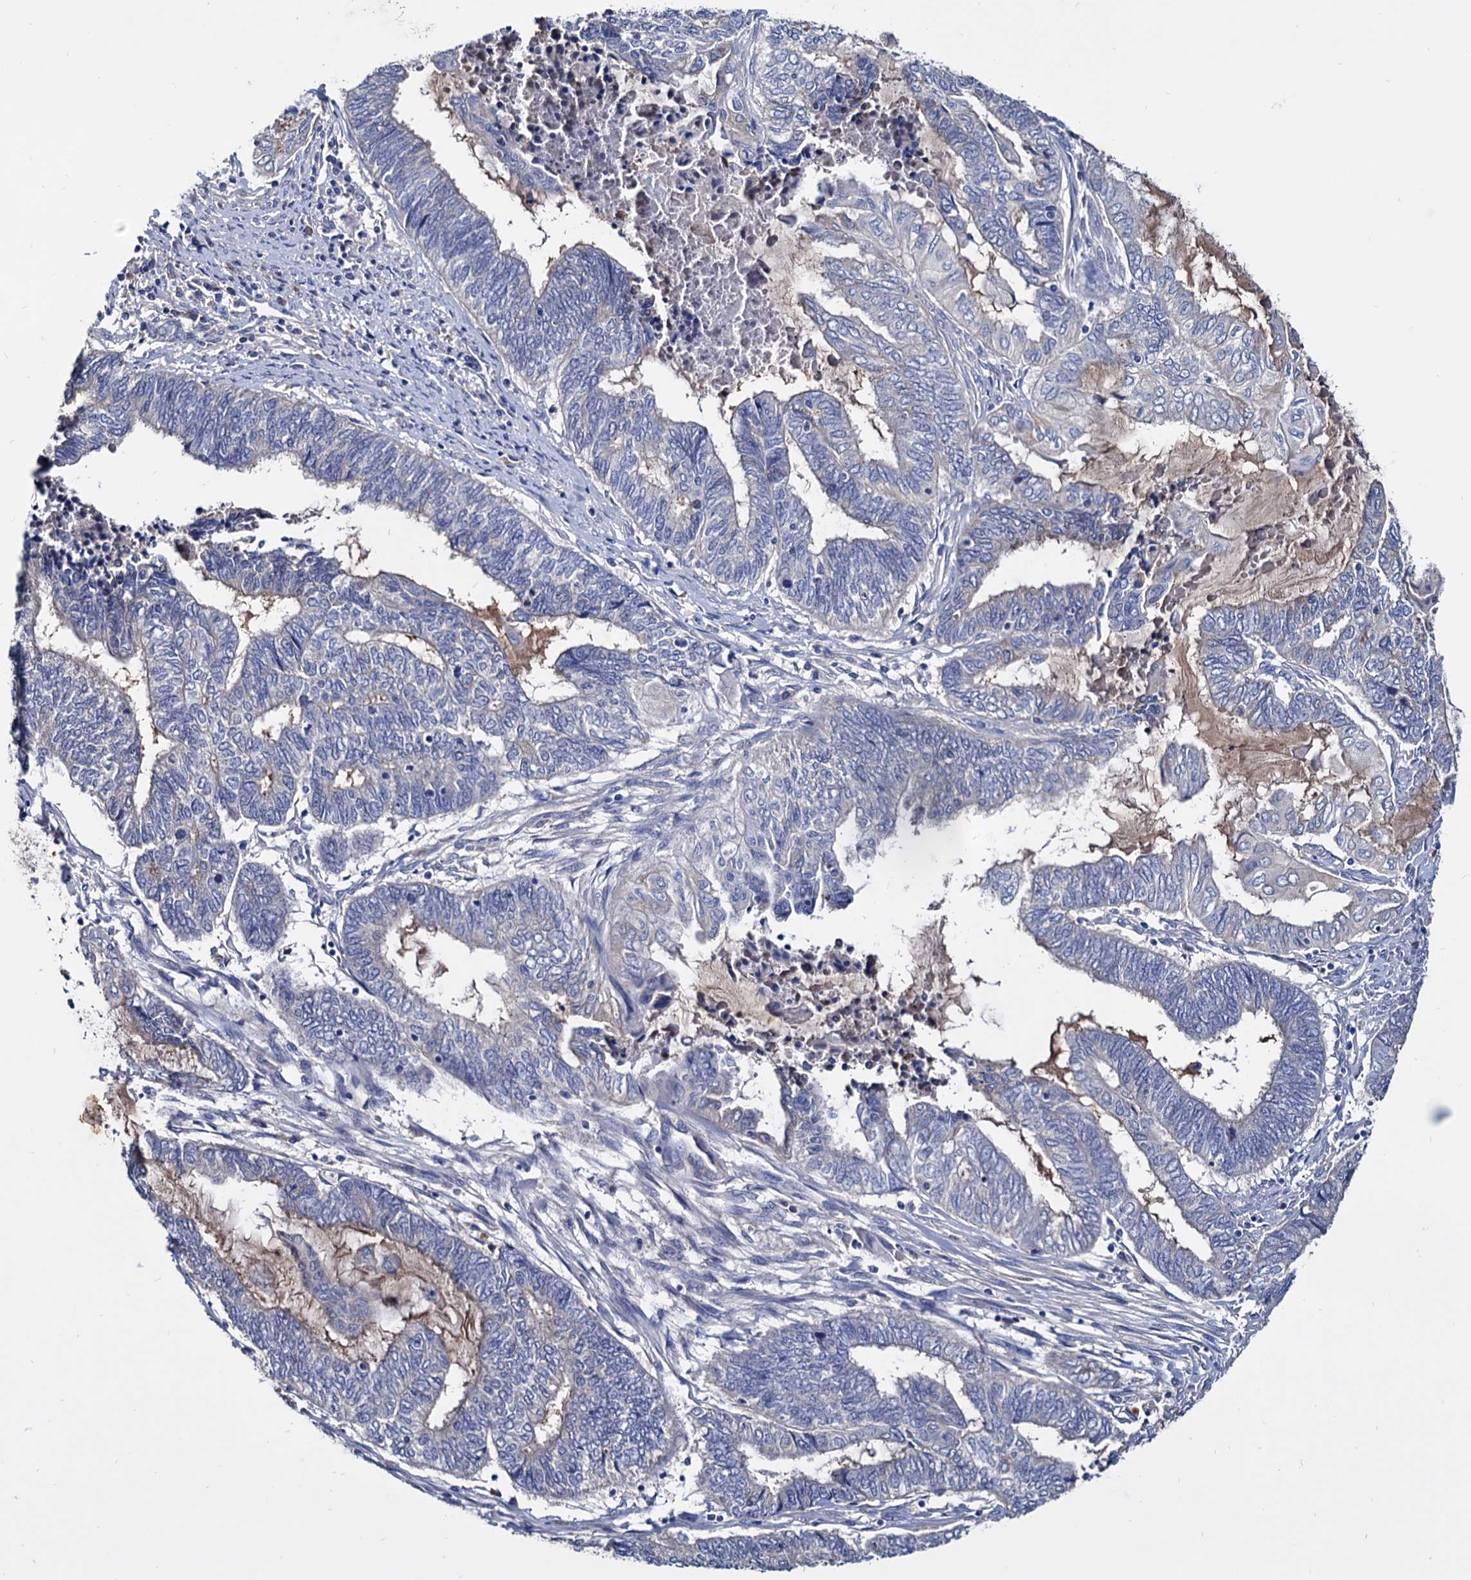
{"staining": {"intensity": "negative", "quantity": "none", "location": "none"}, "tissue": "endometrial cancer", "cell_type": "Tumor cells", "image_type": "cancer", "snomed": [{"axis": "morphology", "description": "Adenocarcinoma, NOS"}, {"axis": "topography", "description": "Uterus"}, {"axis": "topography", "description": "Endometrium"}], "caption": "Human endometrial cancer (adenocarcinoma) stained for a protein using IHC displays no positivity in tumor cells.", "gene": "NPAS4", "patient": {"sex": "female", "age": 70}}